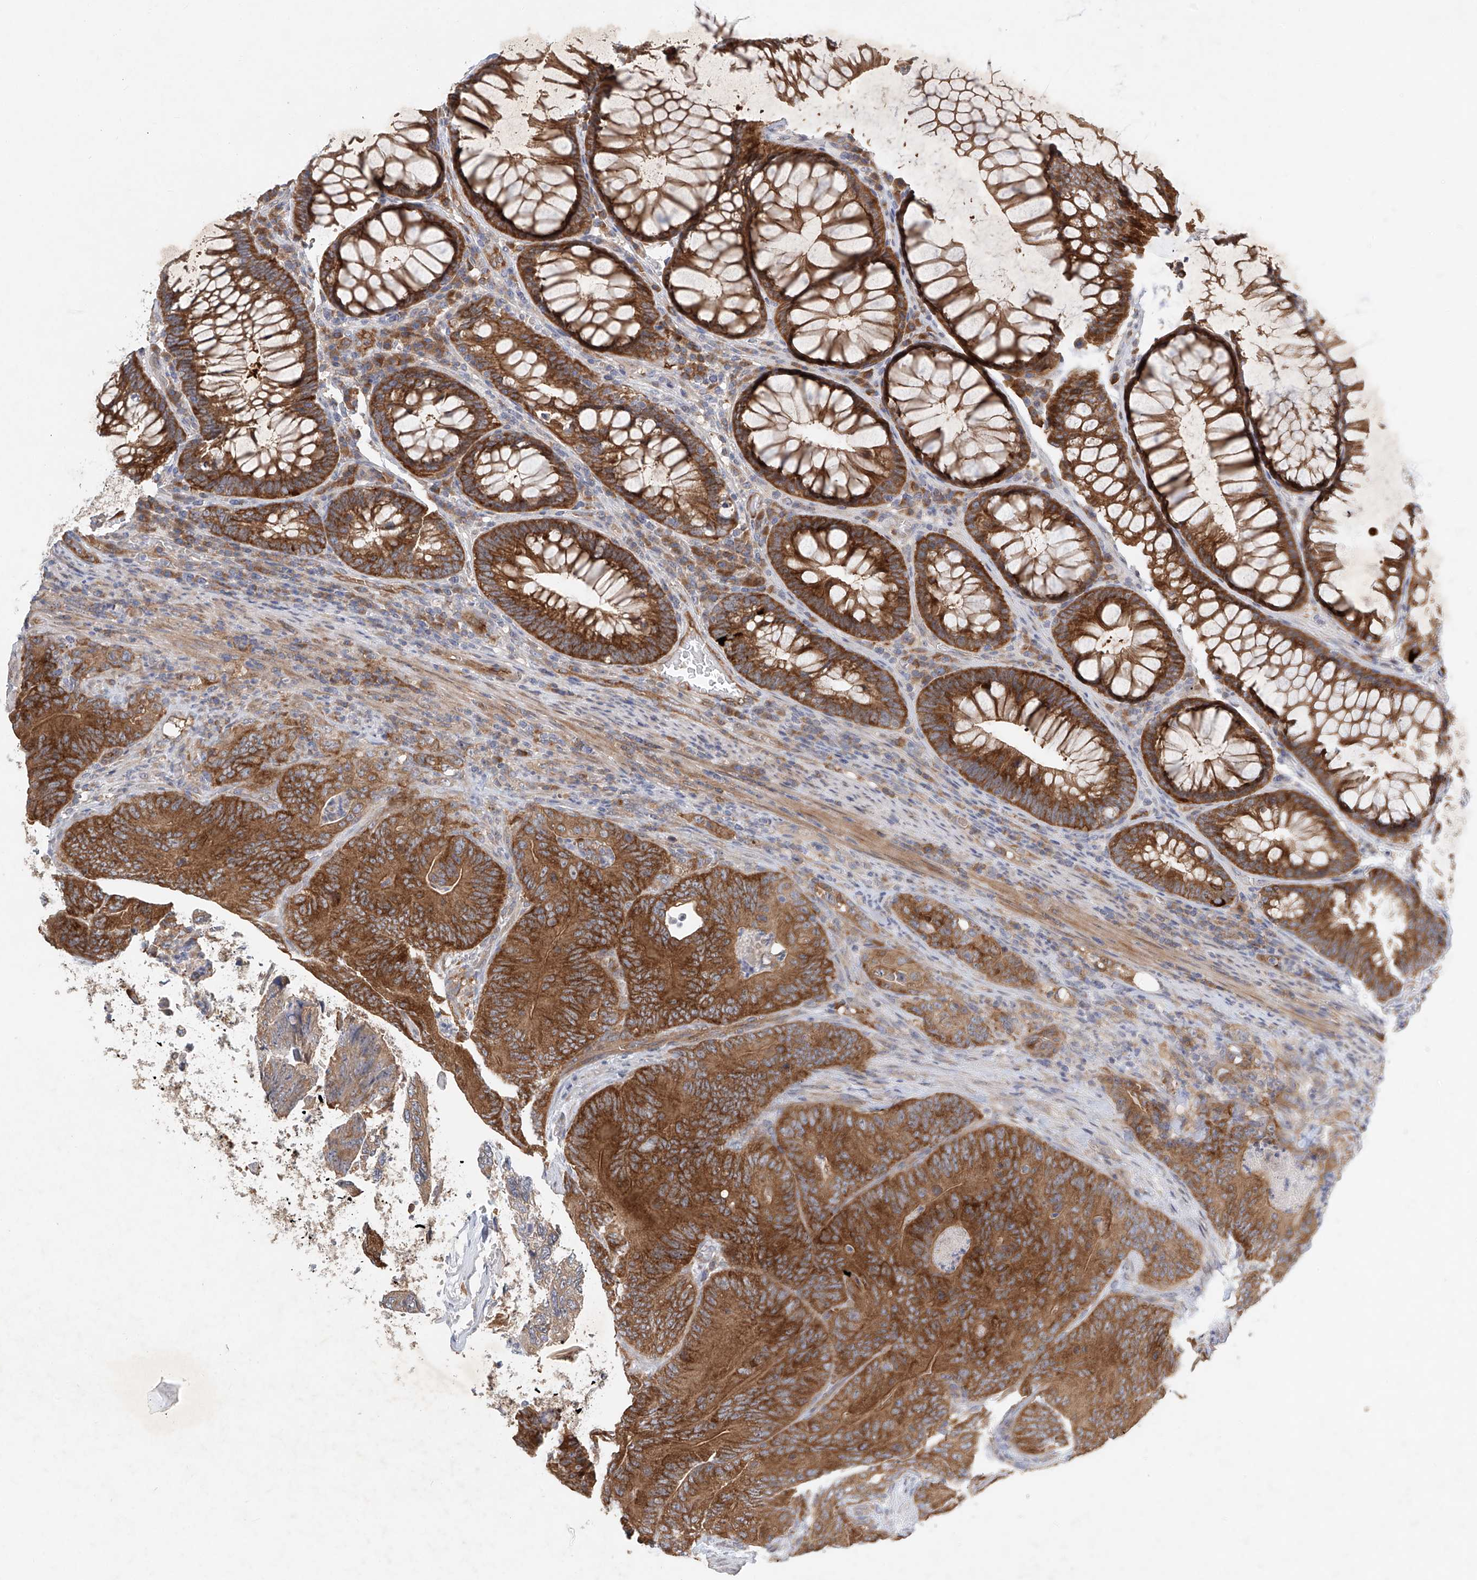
{"staining": {"intensity": "strong", "quantity": ">75%", "location": "cytoplasmic/membranous"}, "tissue": "colorectal cancer", "cell_type": "Tumor cells", "image_type": "cancer", "snomed": [{"axis": "morphology", "description": "Normal tissue, NOS"}, {"axis": "topography", "description": "Colon"}], "caption": "The histopathology image reveals immunohistochemical staining of colorectal cancer. There is strong cytoplasmic/membranous positivity is present in about >75% of tumor cells.", "gene": "CARMIL1", "patient": {"sex": "female", "age": 82}}